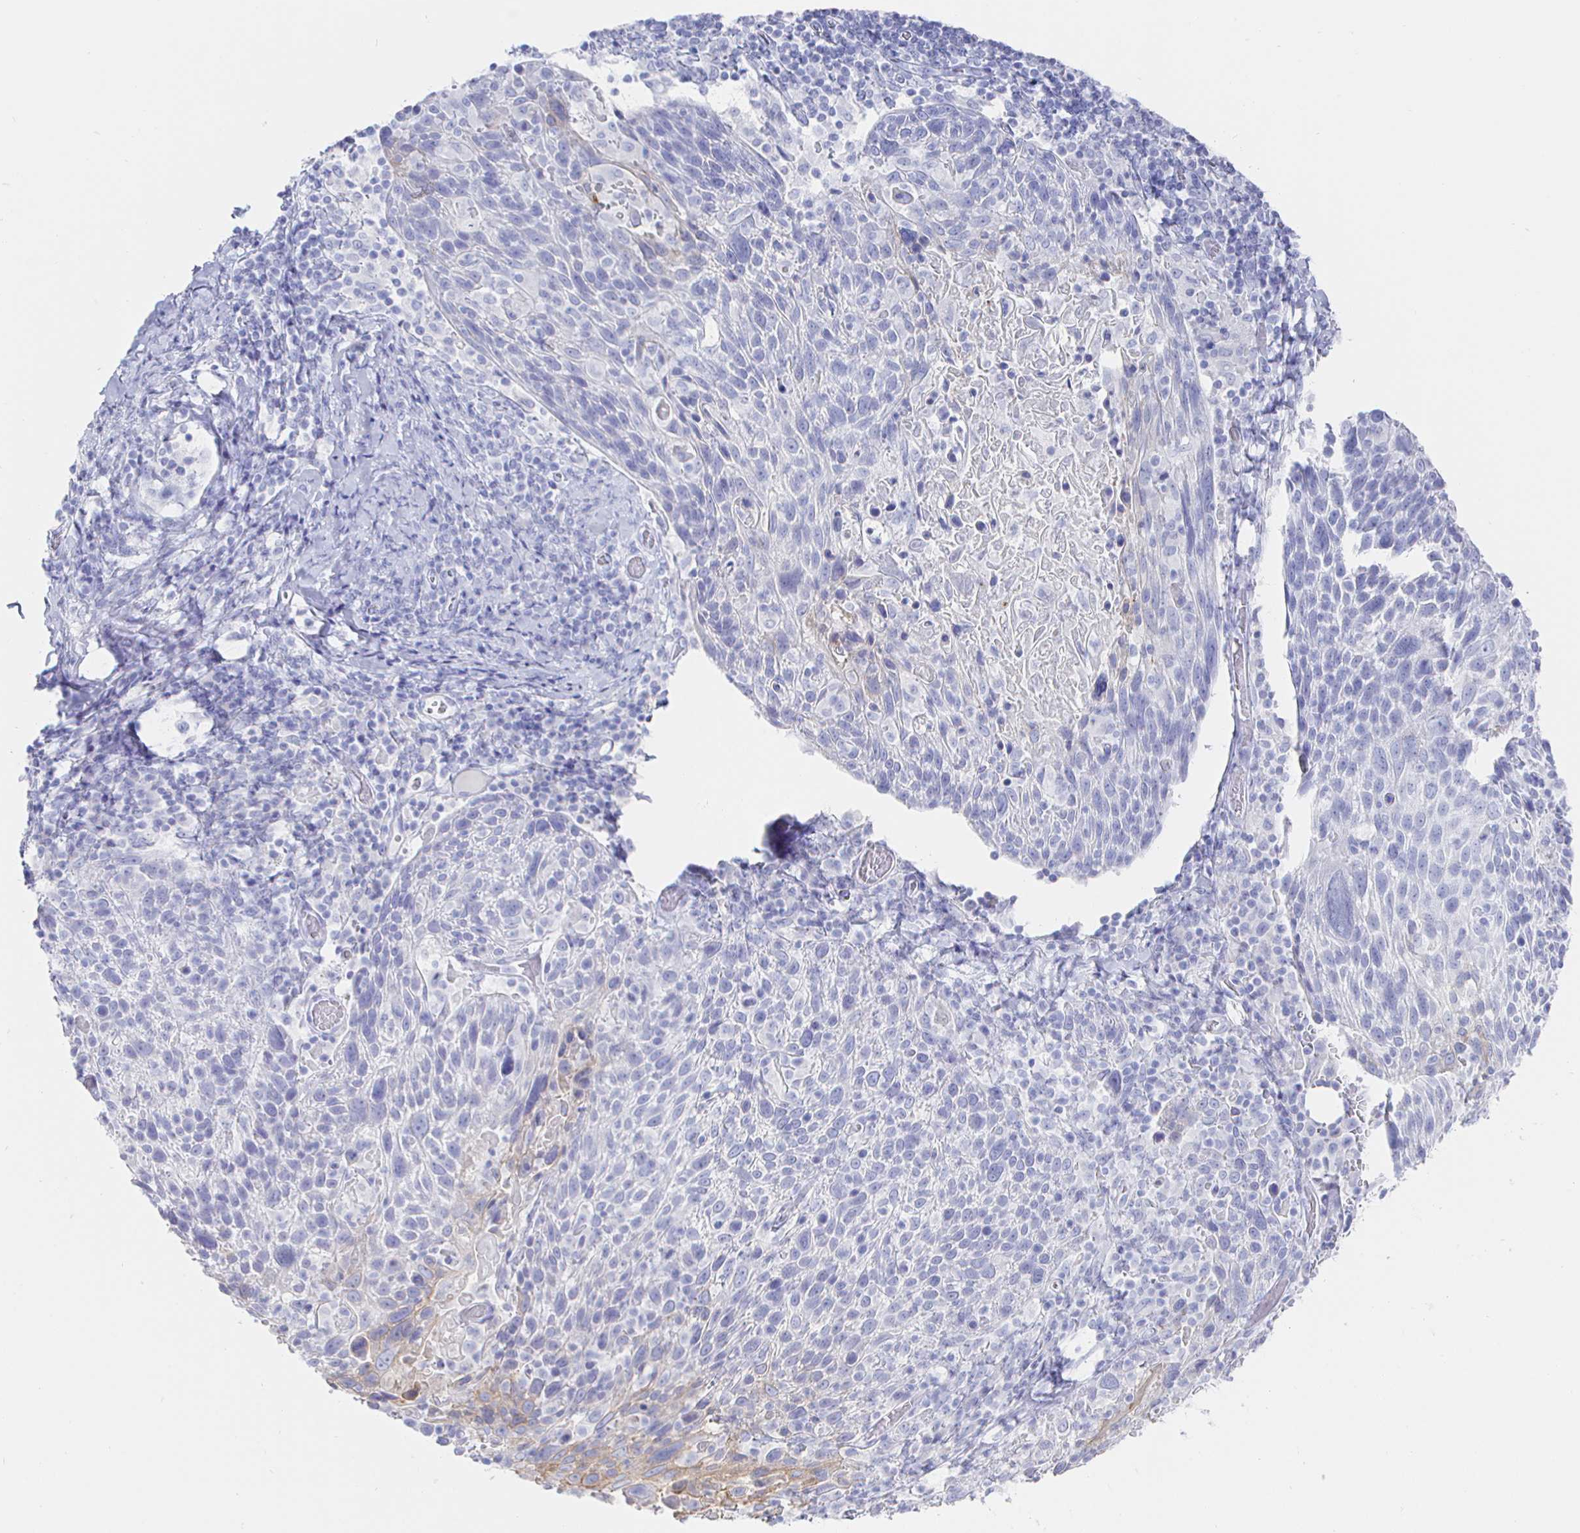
{"staining": {"intensity": "negative", "quantity": "none", "location": "none"}, "tissue": "cervical cancer", "cell_type": "Tumor cells", "image_type": "cancer", "snomed": [{"axis": "morphology", "description": "Squamous cell carcinoma, NOS"}, {"axis": "topography", "description": "Cervix"}], "caption": "Immunohistochemical staining of cervical squamous cell carcinoma displays no significant expression in tumor cells.", "gene": "CLCA1", "patient": {"sex": "female", "age": 61}}